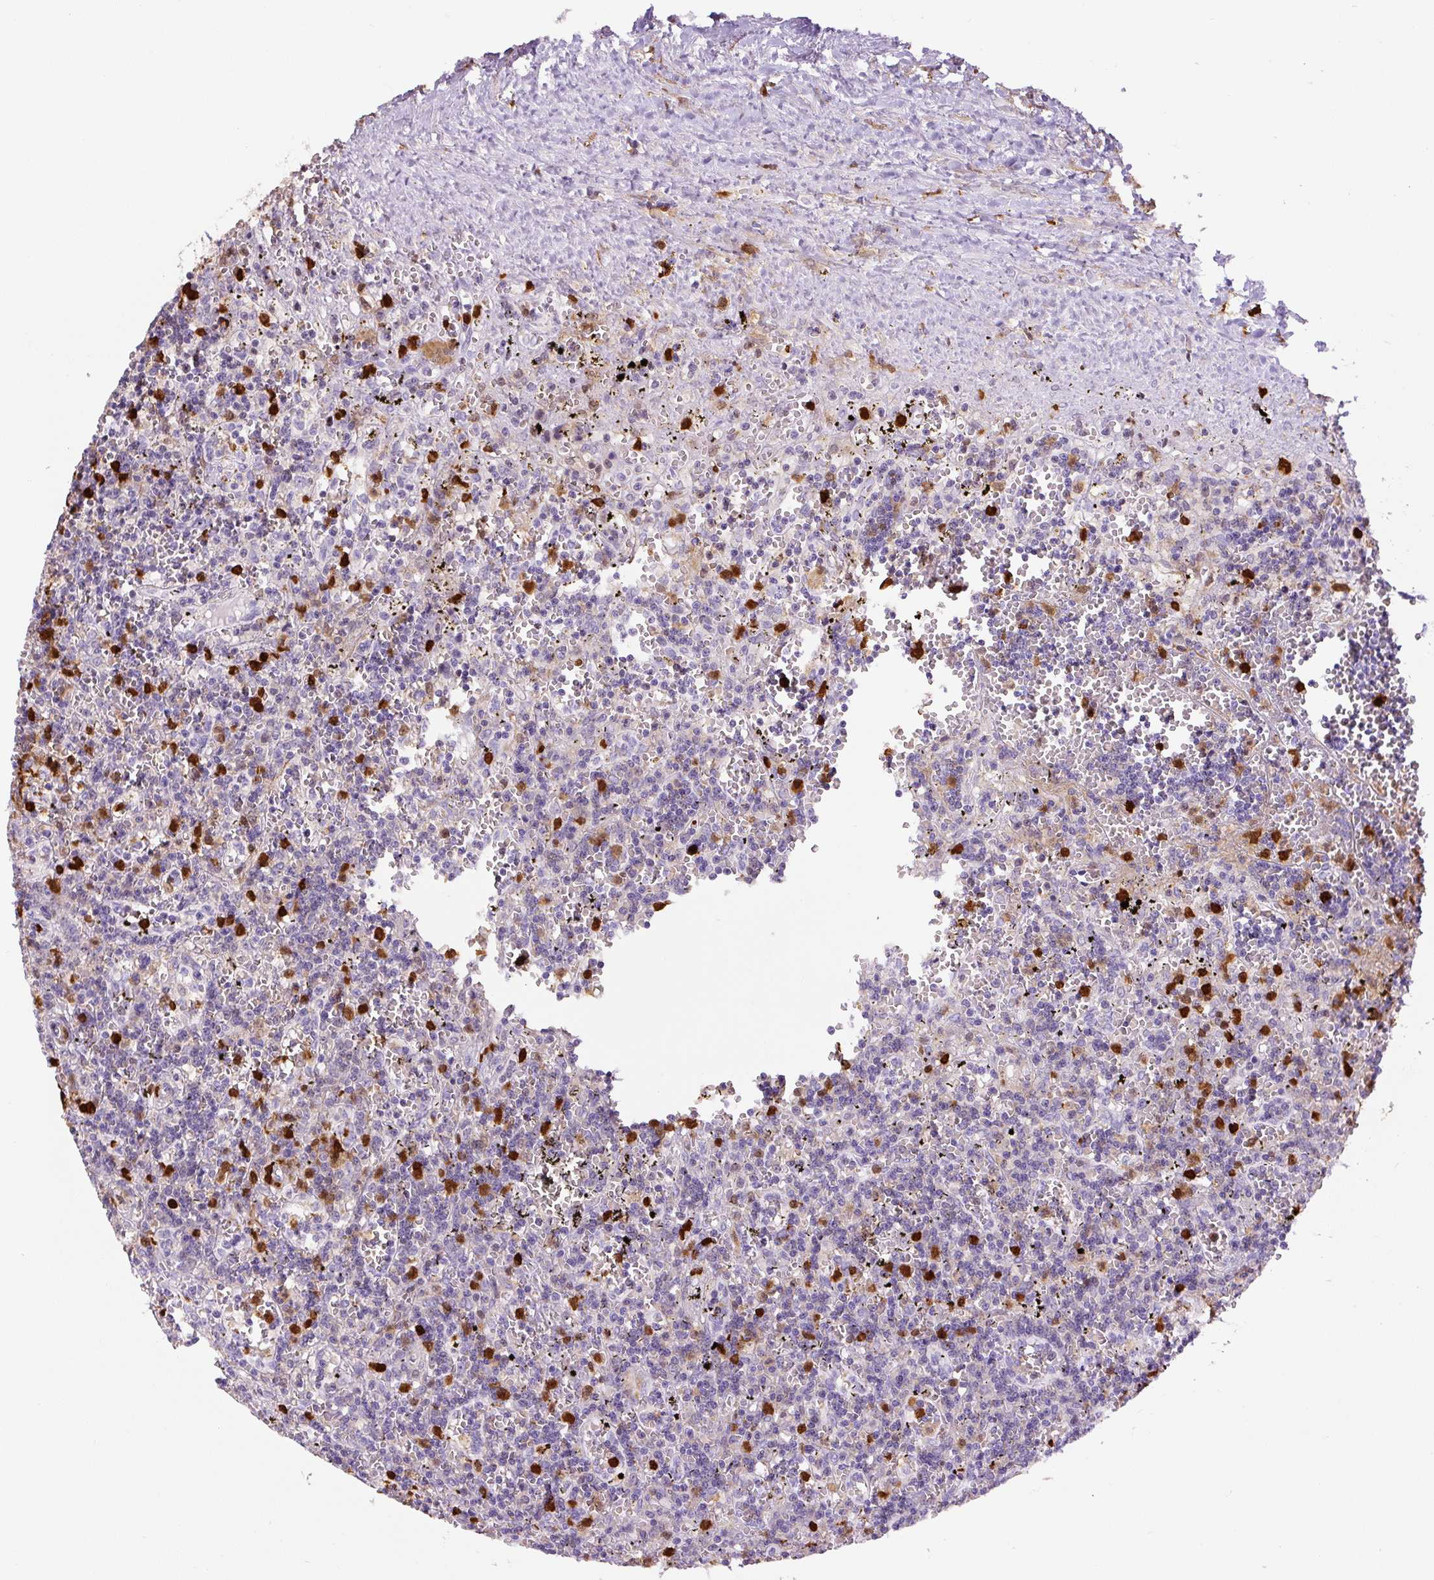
{"staining": {"intensity": "strong", "quantity": "<25%", "location": "cytoplasmic/membranous,nuclear"}, "tissue": "lymphoma", "cell_type": "Tumor cells", "image_type": "cancer", "snomed": [{"axis": "morphology", "description": "Malignant lymphoma, non-Hodgkin's type, Low grade"}, {"axis": "topography", "description": "Spleen"}], "caption": "Lymphoma stained with IHC reveals strong cytoplasmic/membranous and nuclear expression in approximately <25% of tumor cells.", "gene": "S100A4", "patient": {"sex": "male", "age": 60}}